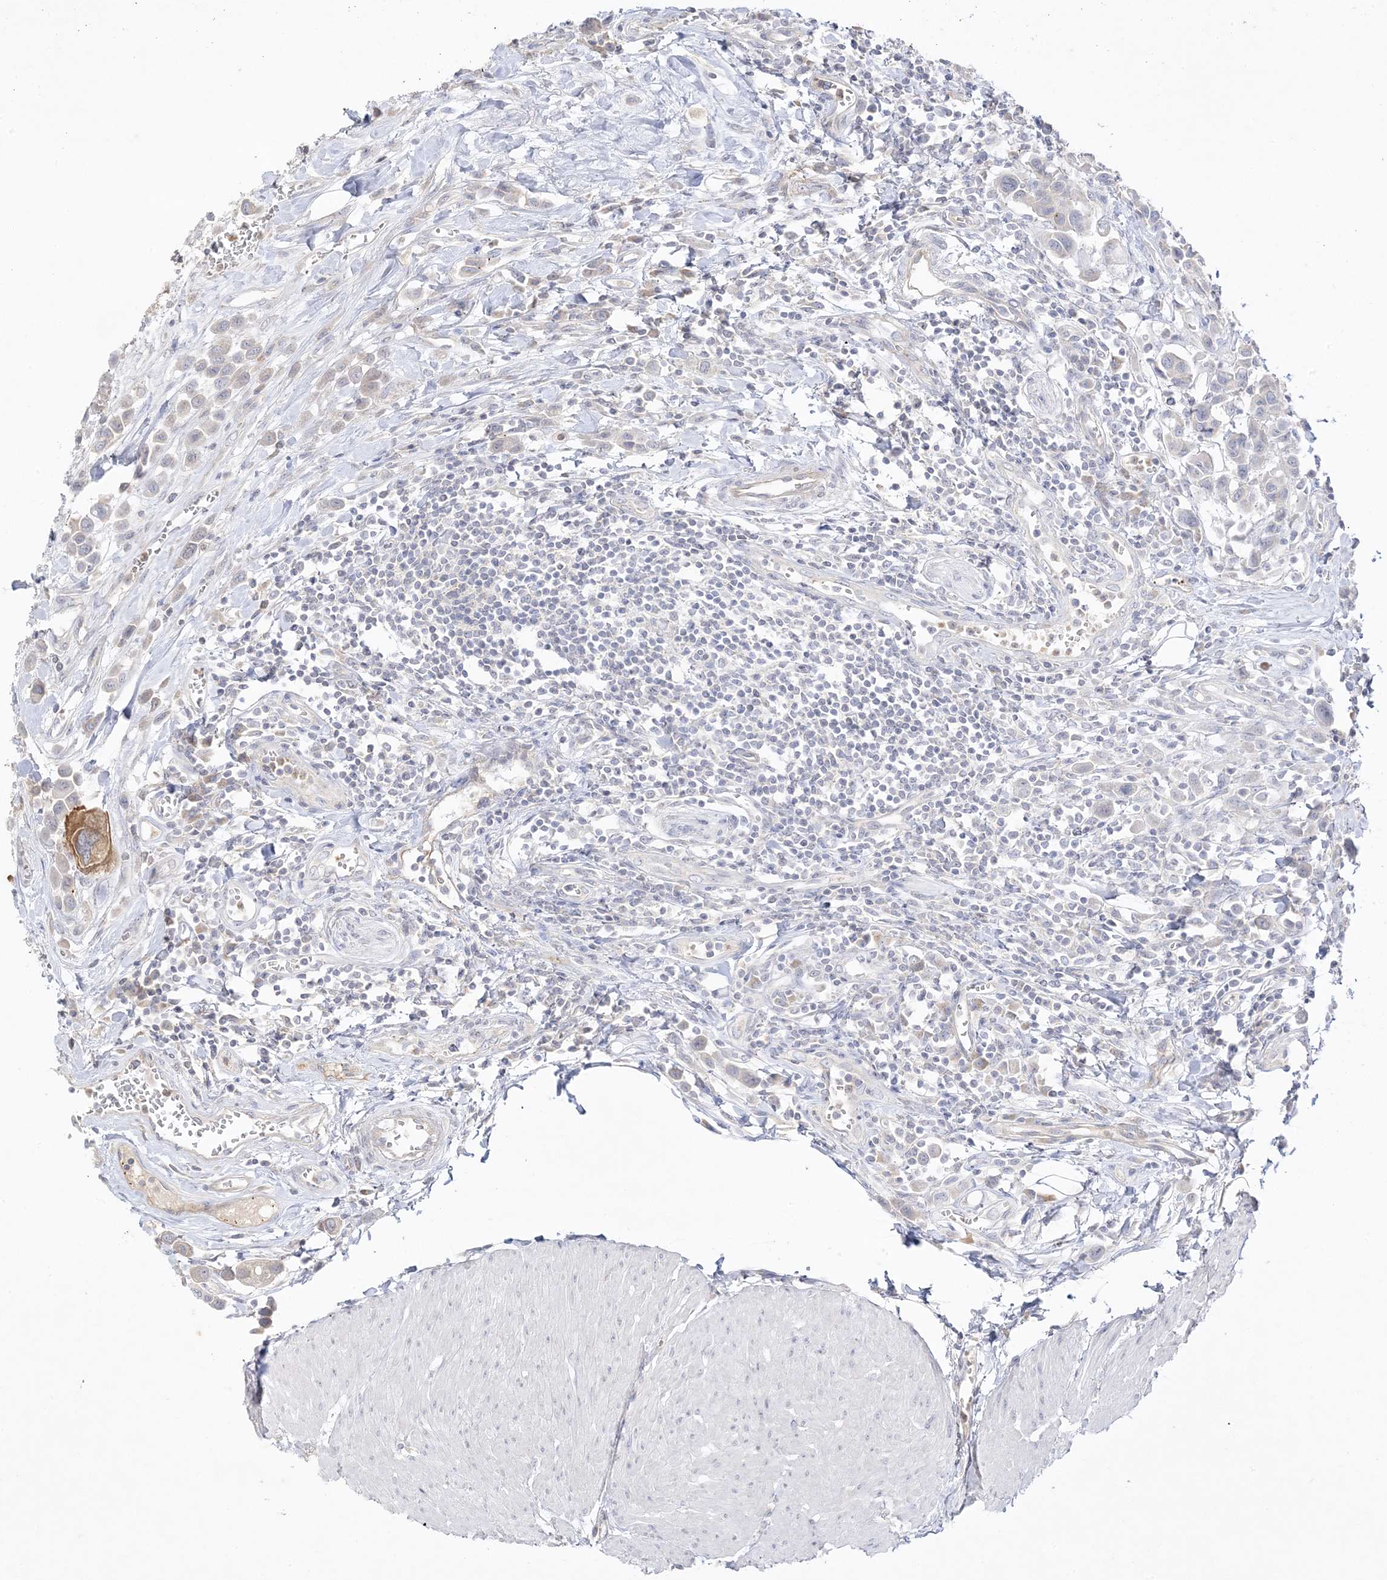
{"staining": {"intensity": "negative", "quantity": "none", "location": "none"}, "tissue": "urothelial cancer", "cell_type": "Tumor cells", "image_type": "cancer", "snomed": [{"axis": "morphology", "description": "Urothelial carcinoma, High grade"}, {"axis": "topography", "description": "Urinary bladder"}], "caption": "DAB immunohistochemical staining of urothelial cancer reveals no significant expression in tumor cells. (IHC, brightfield microscopy, high magnification).", "gene": "TRANK1", "patient": {"sex": "male", "age": 50}}